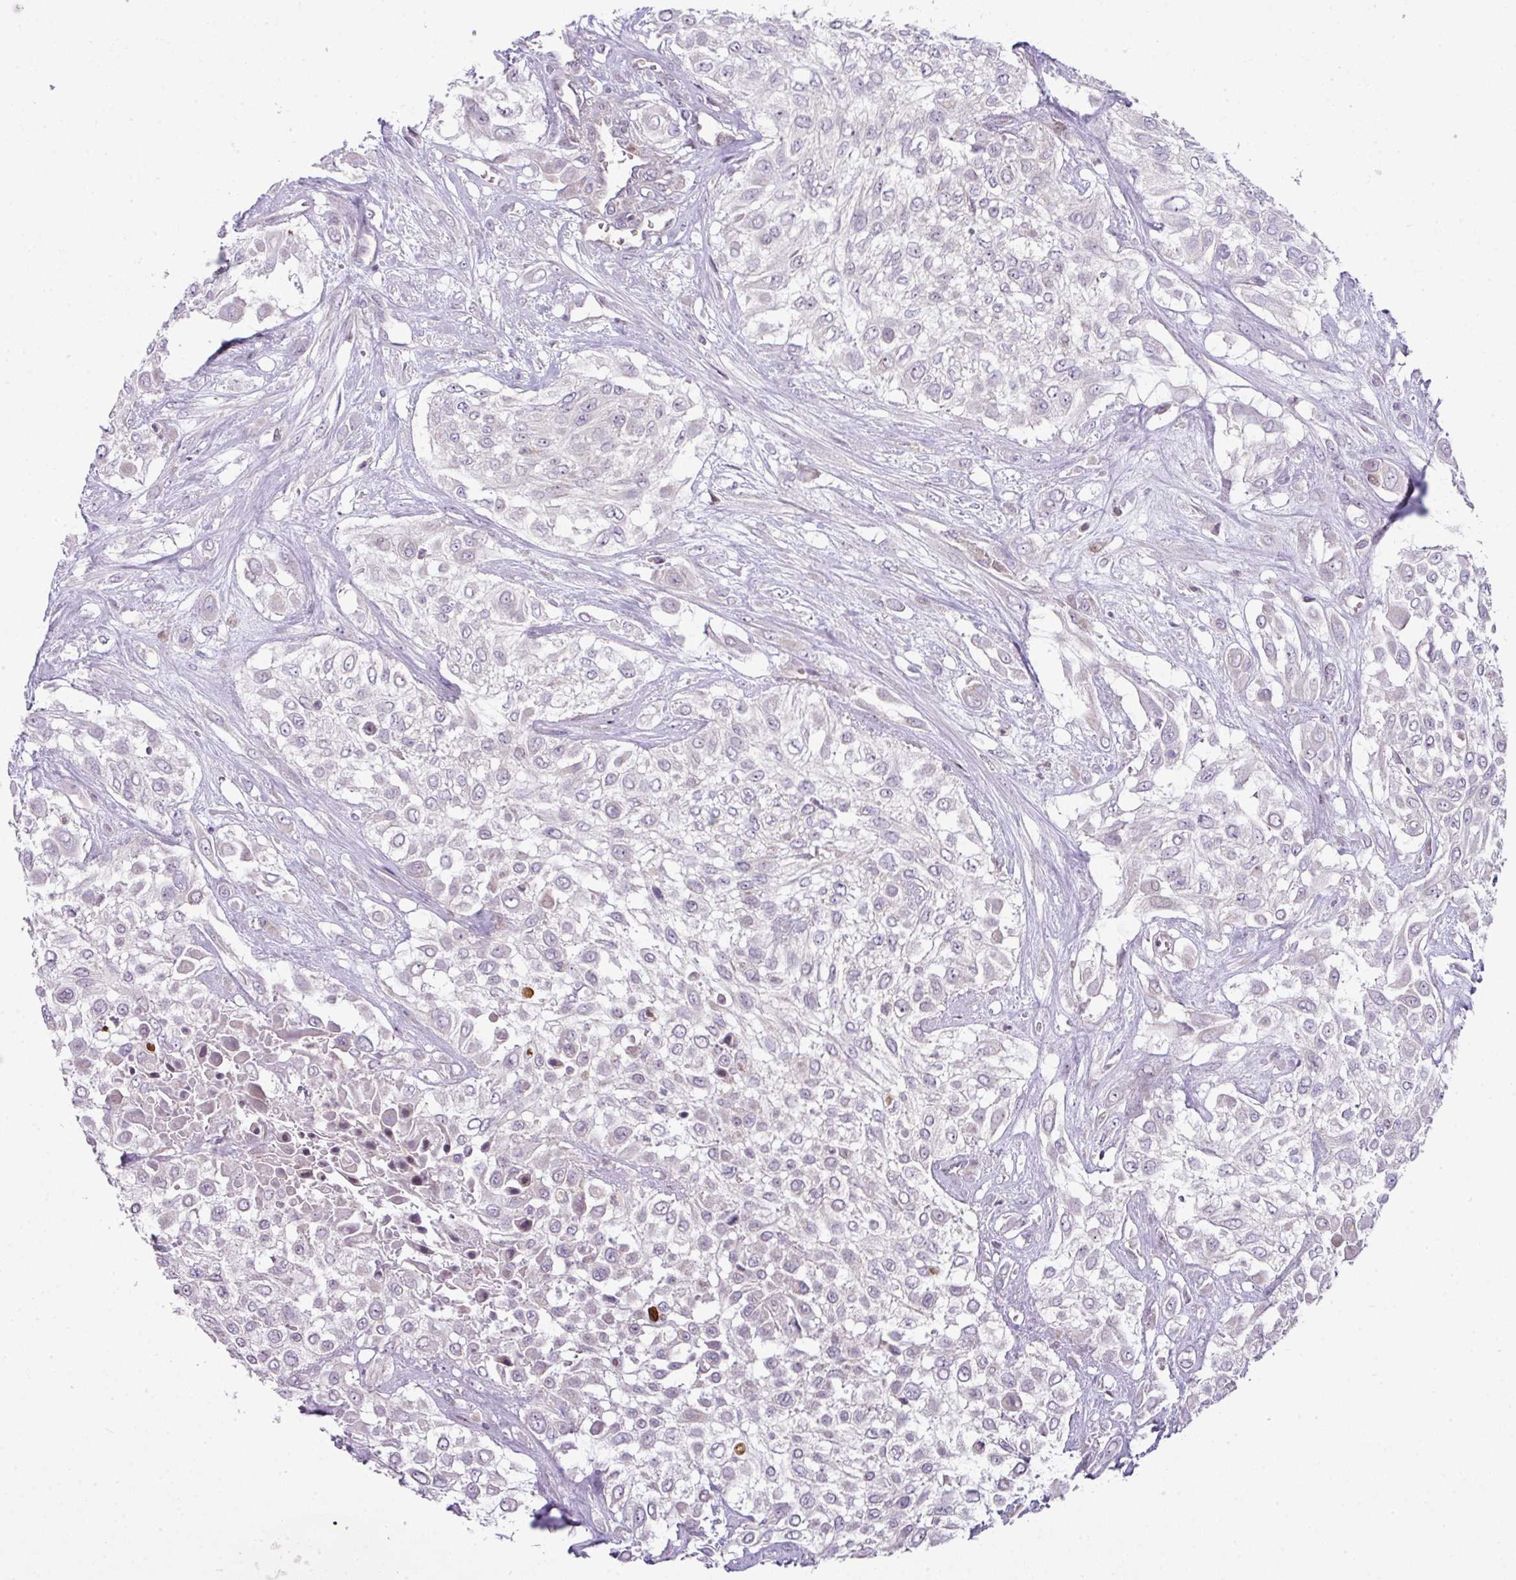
{"staining": {"intensity": "negative", "quantity": "none", "location": "none"}, "tissue": "urothelial cancer", "cell_type": "Tumor cells", "image_type": "cancer", "snomed": [{"axis": "morphology", "description": "Urothelial carcinoma, High grade"}, {"axis": "topography", "description": "Urinary bladder"}], "caption": "The photomicrograph displays no staining of tumor cells in urothelial cancer.", "gene": "STAT5A", "patient": {"sex": "male", "age": 57}}